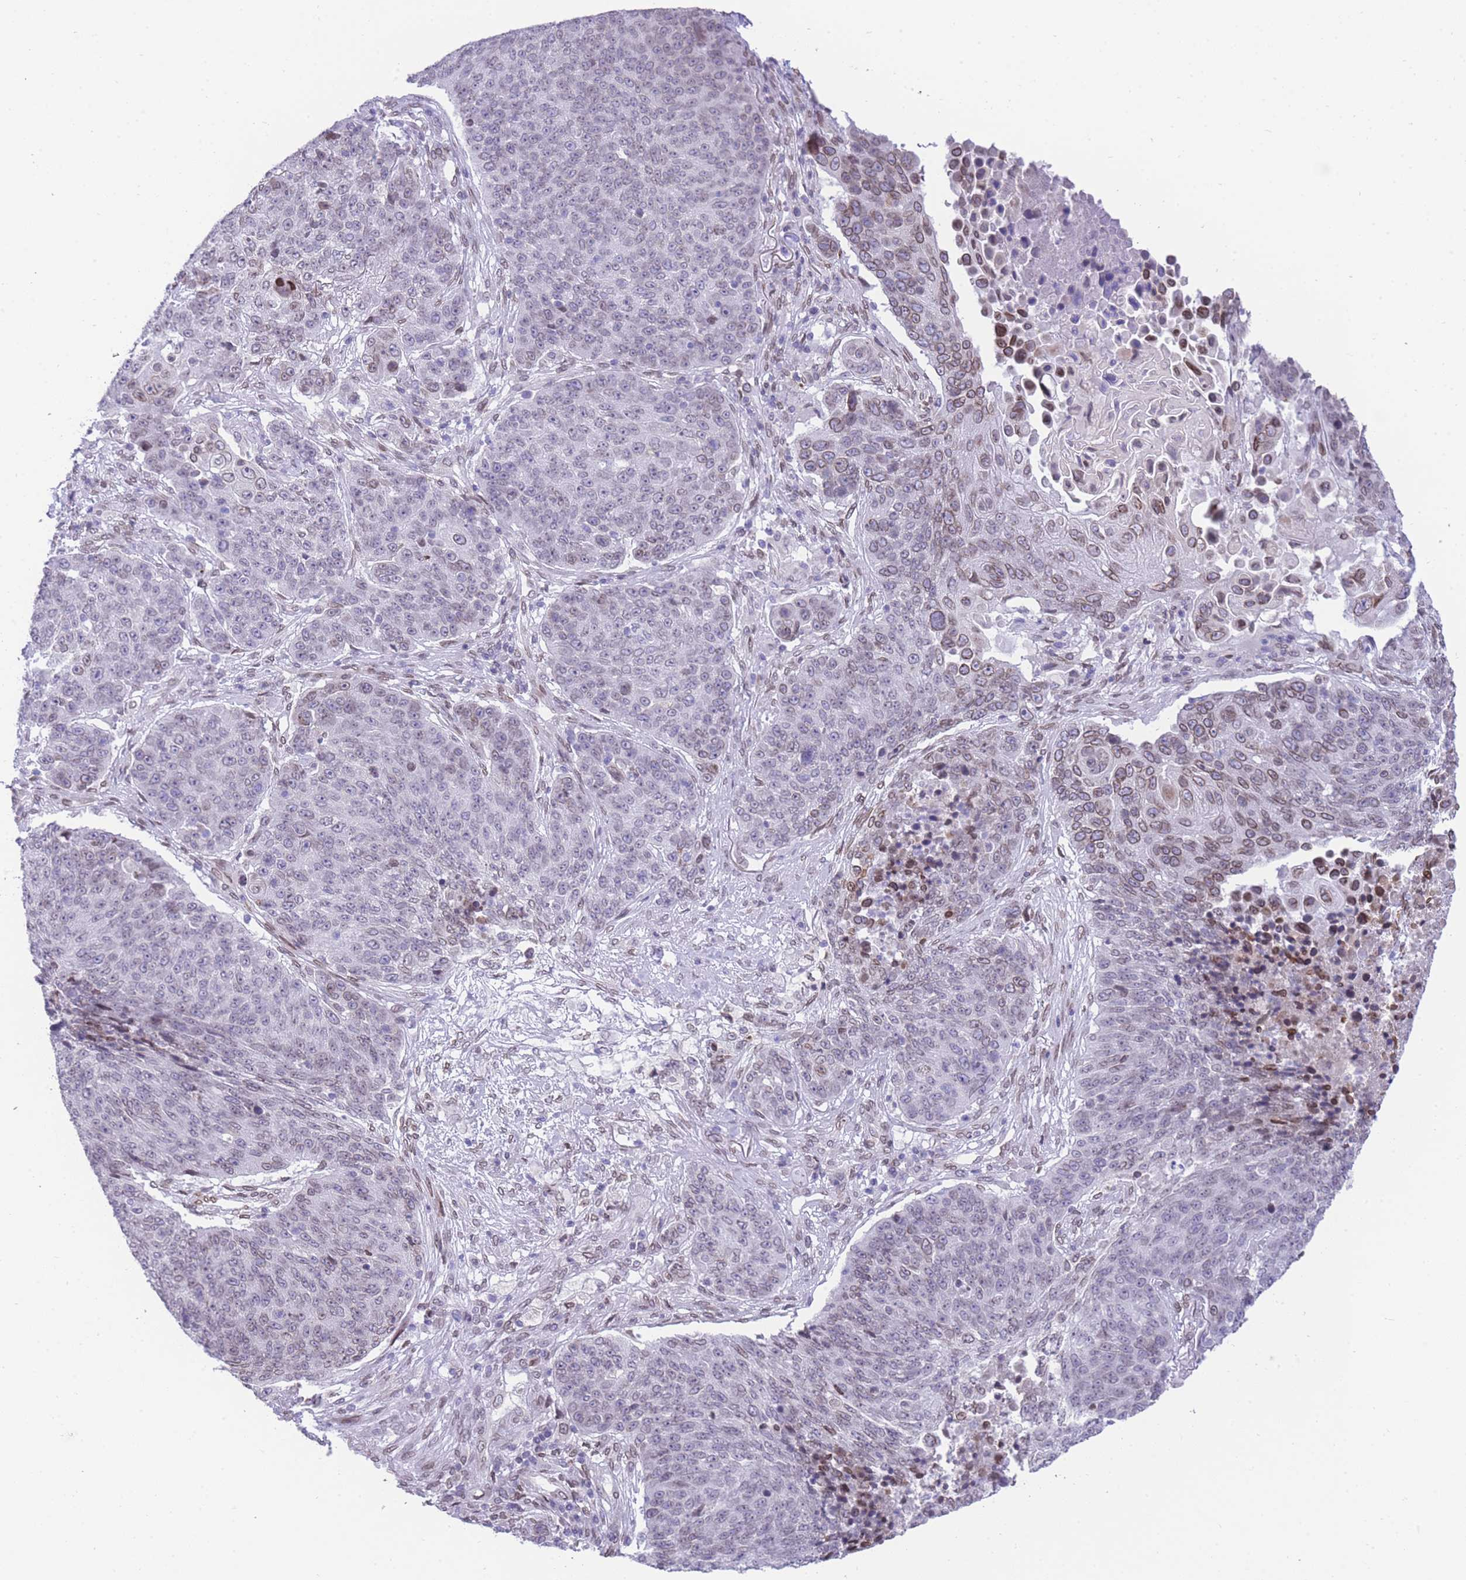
{"staining": {"intensity": "weak", "quantity": "25%-75%", "location": "cytoplasmic/membranous,nuclear"}, "tissue": "lung cancer", "cell_type": "Tumor cells", "image_type": "cancer", "snomed": [{"axis": "morphology", "description": "Normal tissue, NOS"}, {"axis": "morphology", "description": "Squamous cell carcinoma, NOS"}, {"axis": "topography", "description": "Lymph node"}, {"axis": "topography", "description": "Lung"}], "caption": "IHC photomicrograph of squamous cell carcinoma (lung) stained for a protein (brown), which demonstrates low levels of weak cytoplasmic/membranous and nuclear expression in about 25%-75% of tumor cells.", "gene": "OR10AD1", "patient": {"sex": "male", "age": 66}}